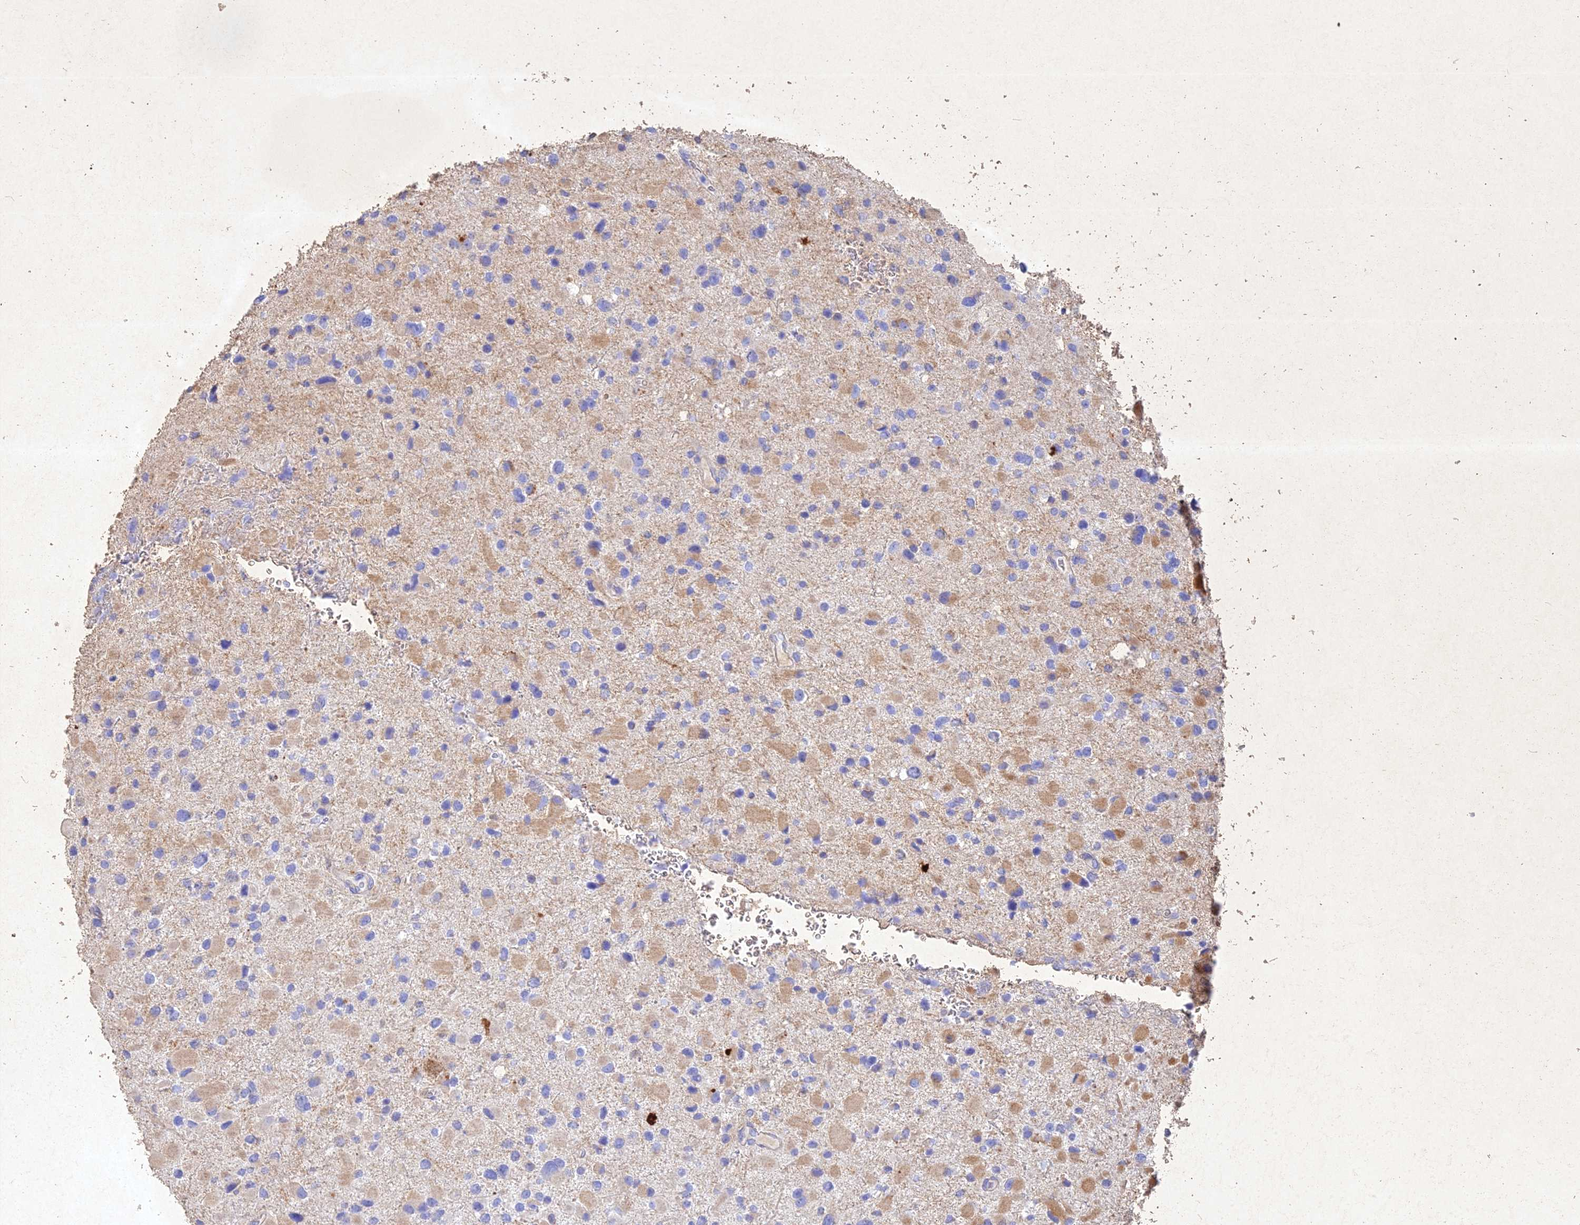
{"staining": {"intensity": "negative", "quantity": "none", "location": "none"}, "tissue": "glioma", "cell_type": "Tumor cells", "image_type": "cancer", "snomed": [{"axis": "morphology", "description": "Glioma, malignant, Low grade"}, {"axis": "topography", "description": "Brain"}], "caption": "A high-resolution micrograph shows IHC staining of malignant glioma (low-grade), which shows no significant positivity in tumor cells. Nuclei are stained in blue.", "gene": "NDUFV1", "patient": {"sex": "female", "age": 32}}